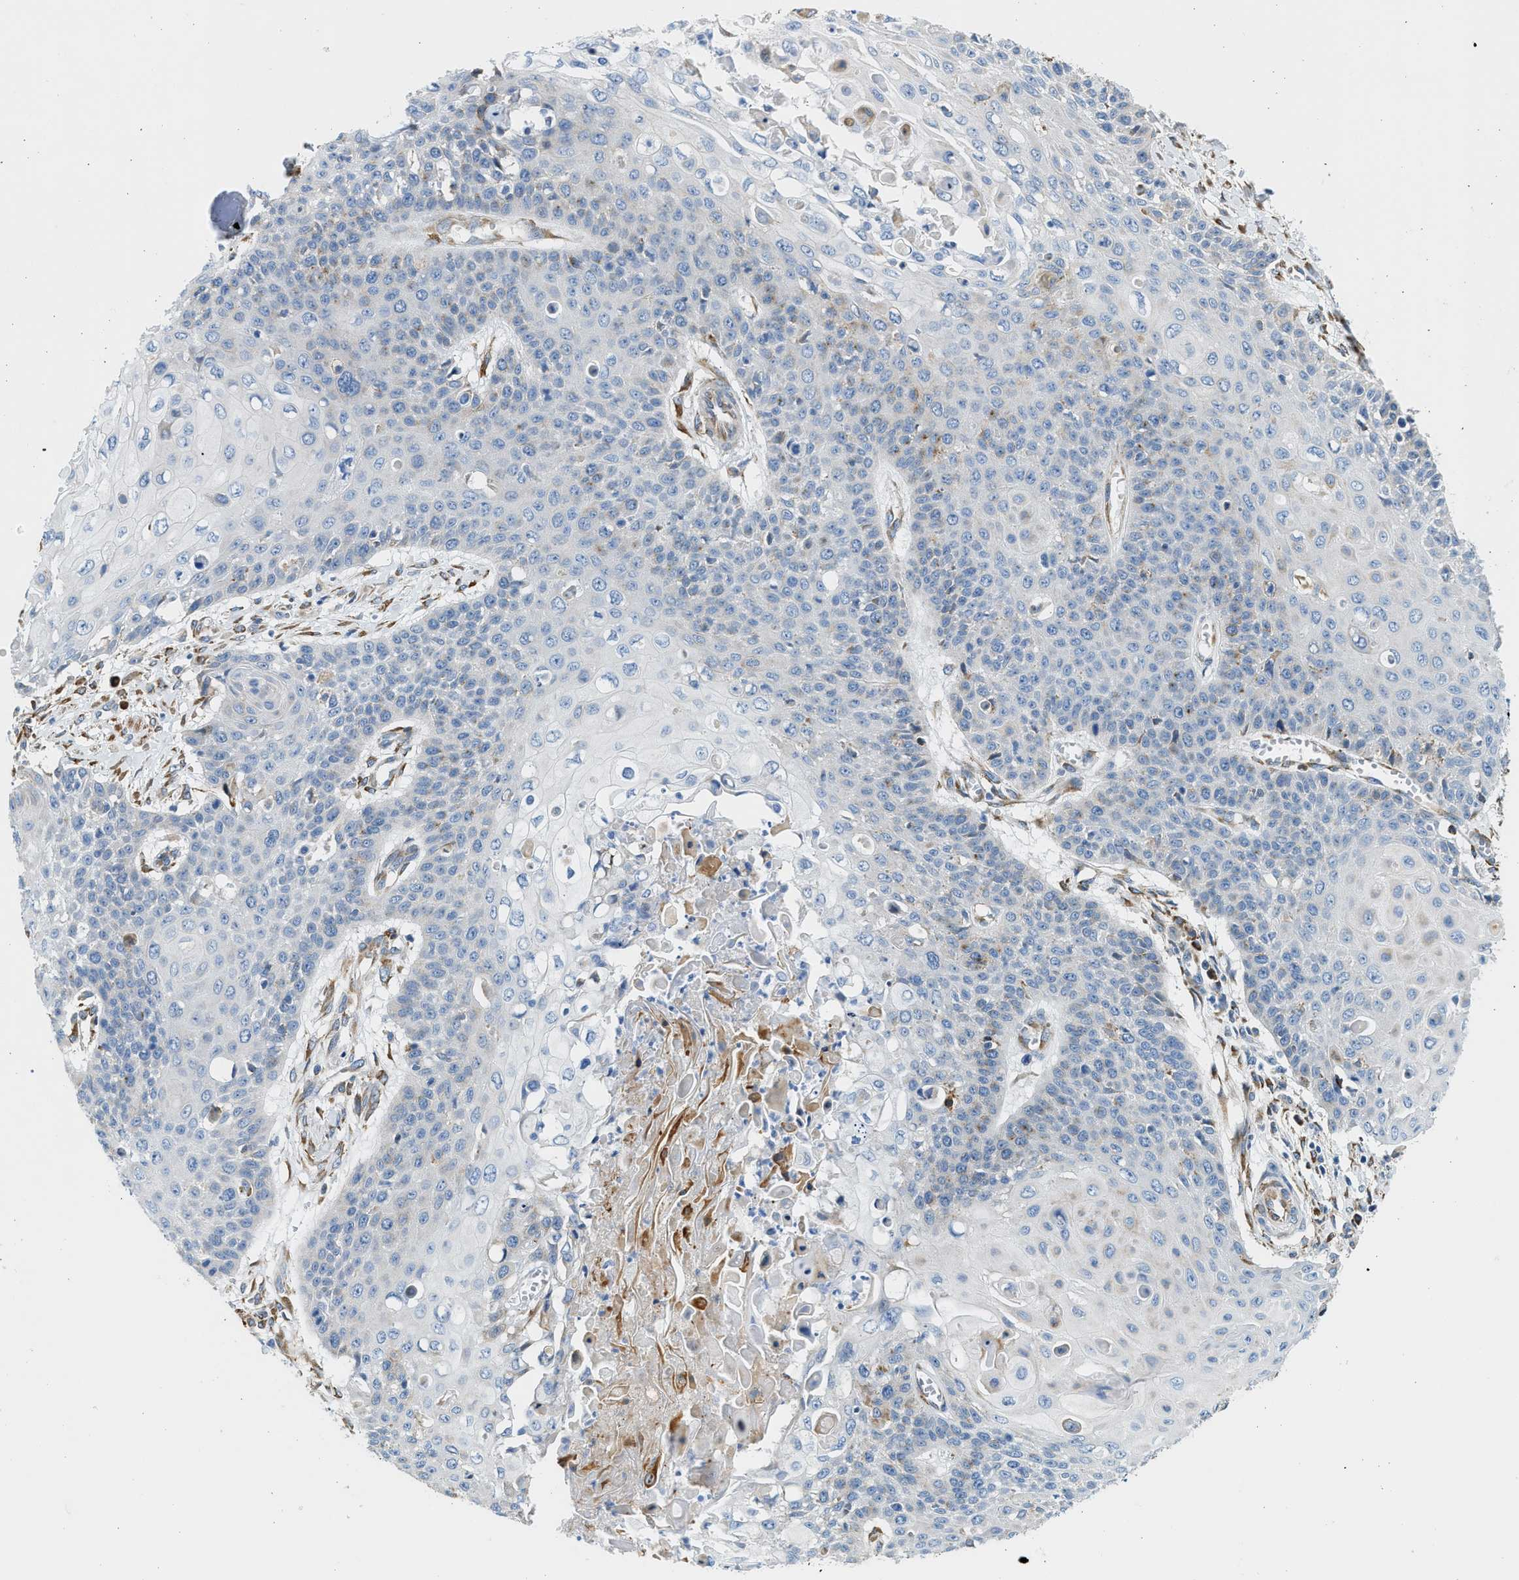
{"staining": {"intensity": "negative", "quantity": "none", "location": "none"}, "tissue": "cervical cancer", "cell_type": "Tumor cells", "image_type": "cancer", "snomed": [{"axis": "morphology", "description": "Squamous cell carcinoma, NOS"}, {"axis": "topography", "description": "Cervix"}], "caption": "Human cervical squamous cell carcinoma stained for a protein using immunohistochemistry (IHC) displays no expression in tumor cells.", "gene": "CNTN6", "patient": {"sex": "female", "age": 39}}